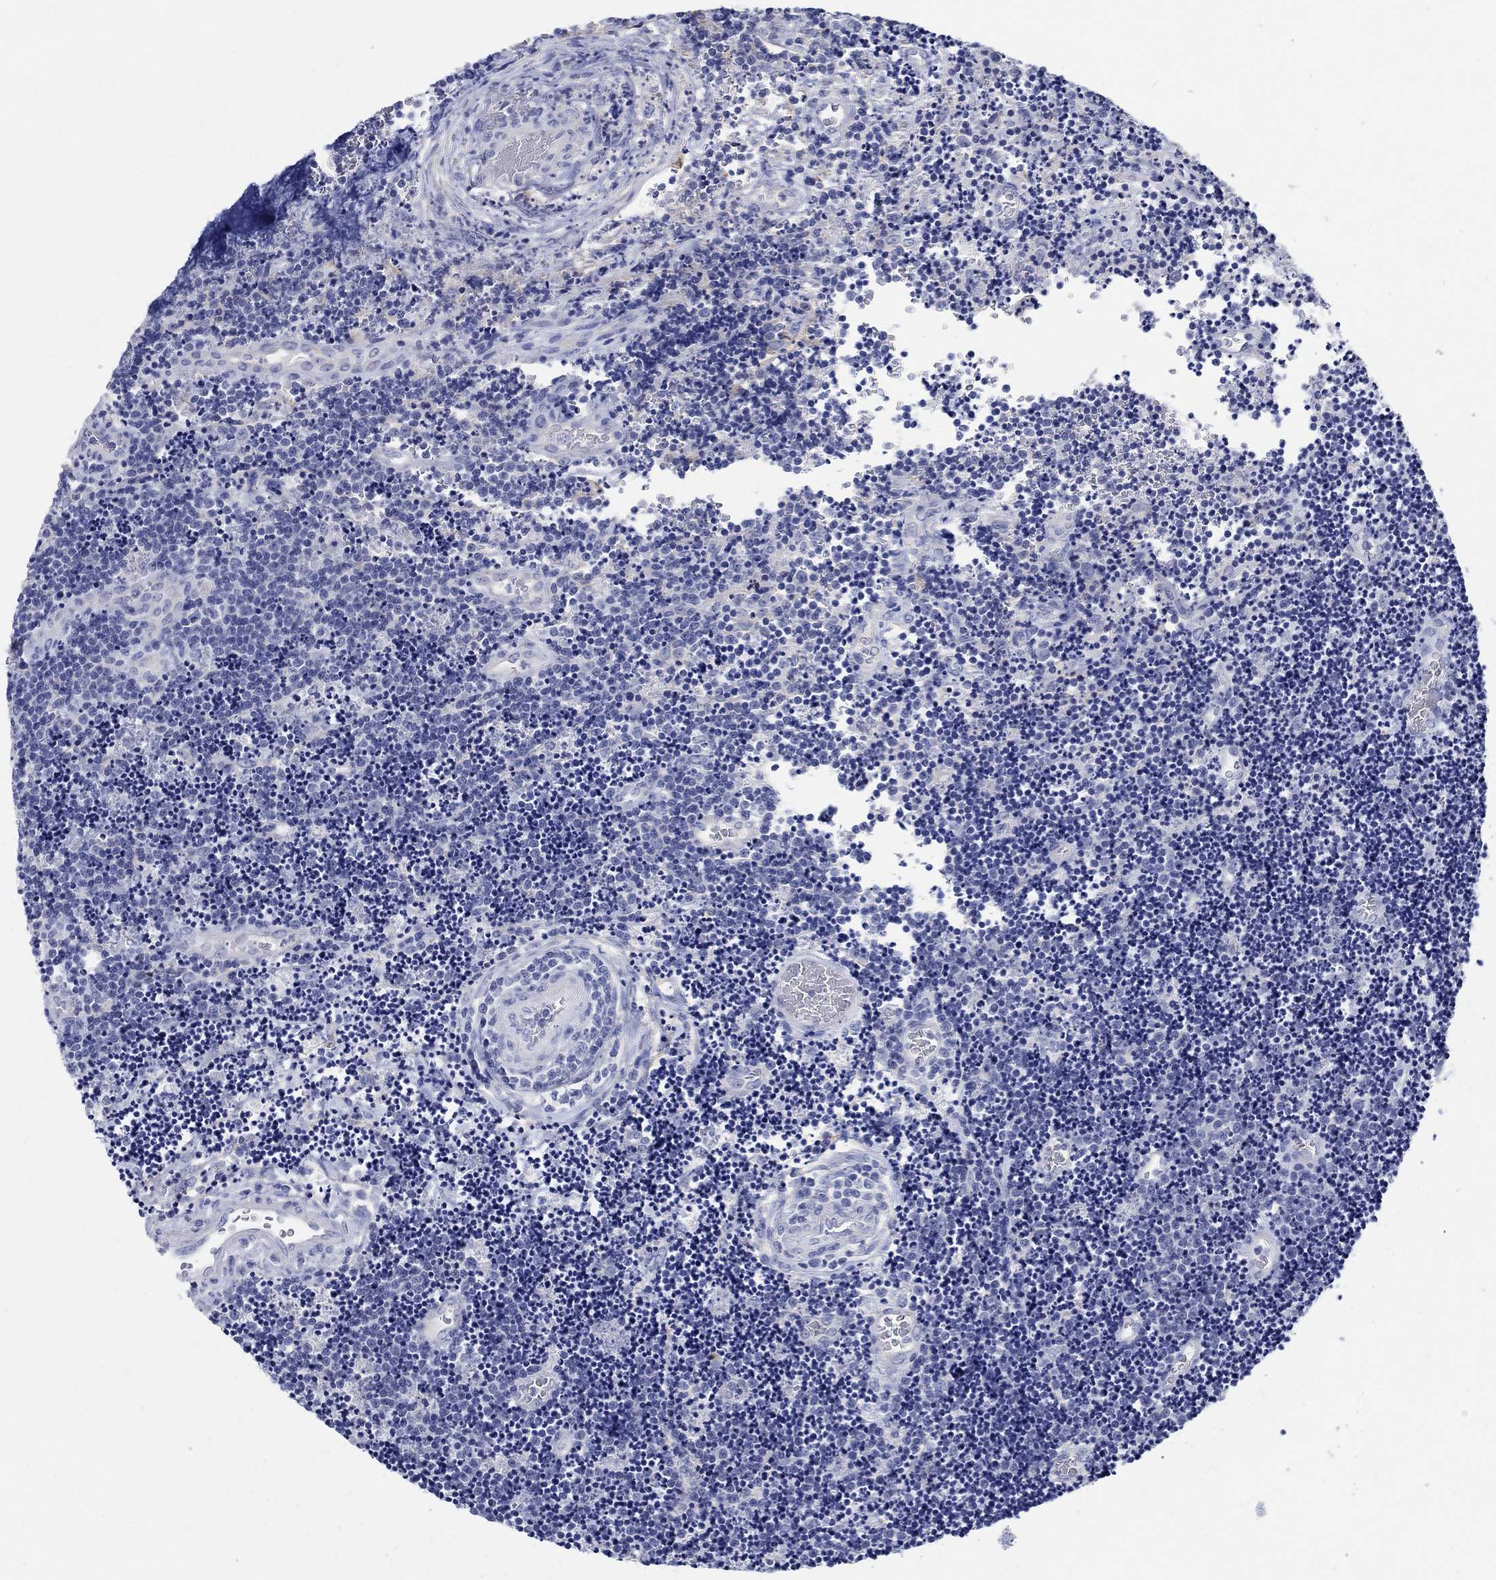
{"staining": {"intensity": "negative", "quantity": "none", "location": "none"}, "tissue": "lymphoma", "cell_type": "Tumor cells", "image_type": "cancer", "snomed": [{"axis": "morphology", "description": "Malignant lymphoma, non-Hodgkin's type, Low grade"}, {"axis": "topography", "description": "Brain"}], "caption": "Protein analysis of lymphoma shows no significant expression in tumor cells.", "gene": "SOX2", "patient": {"sex": "female", "age": 66}}